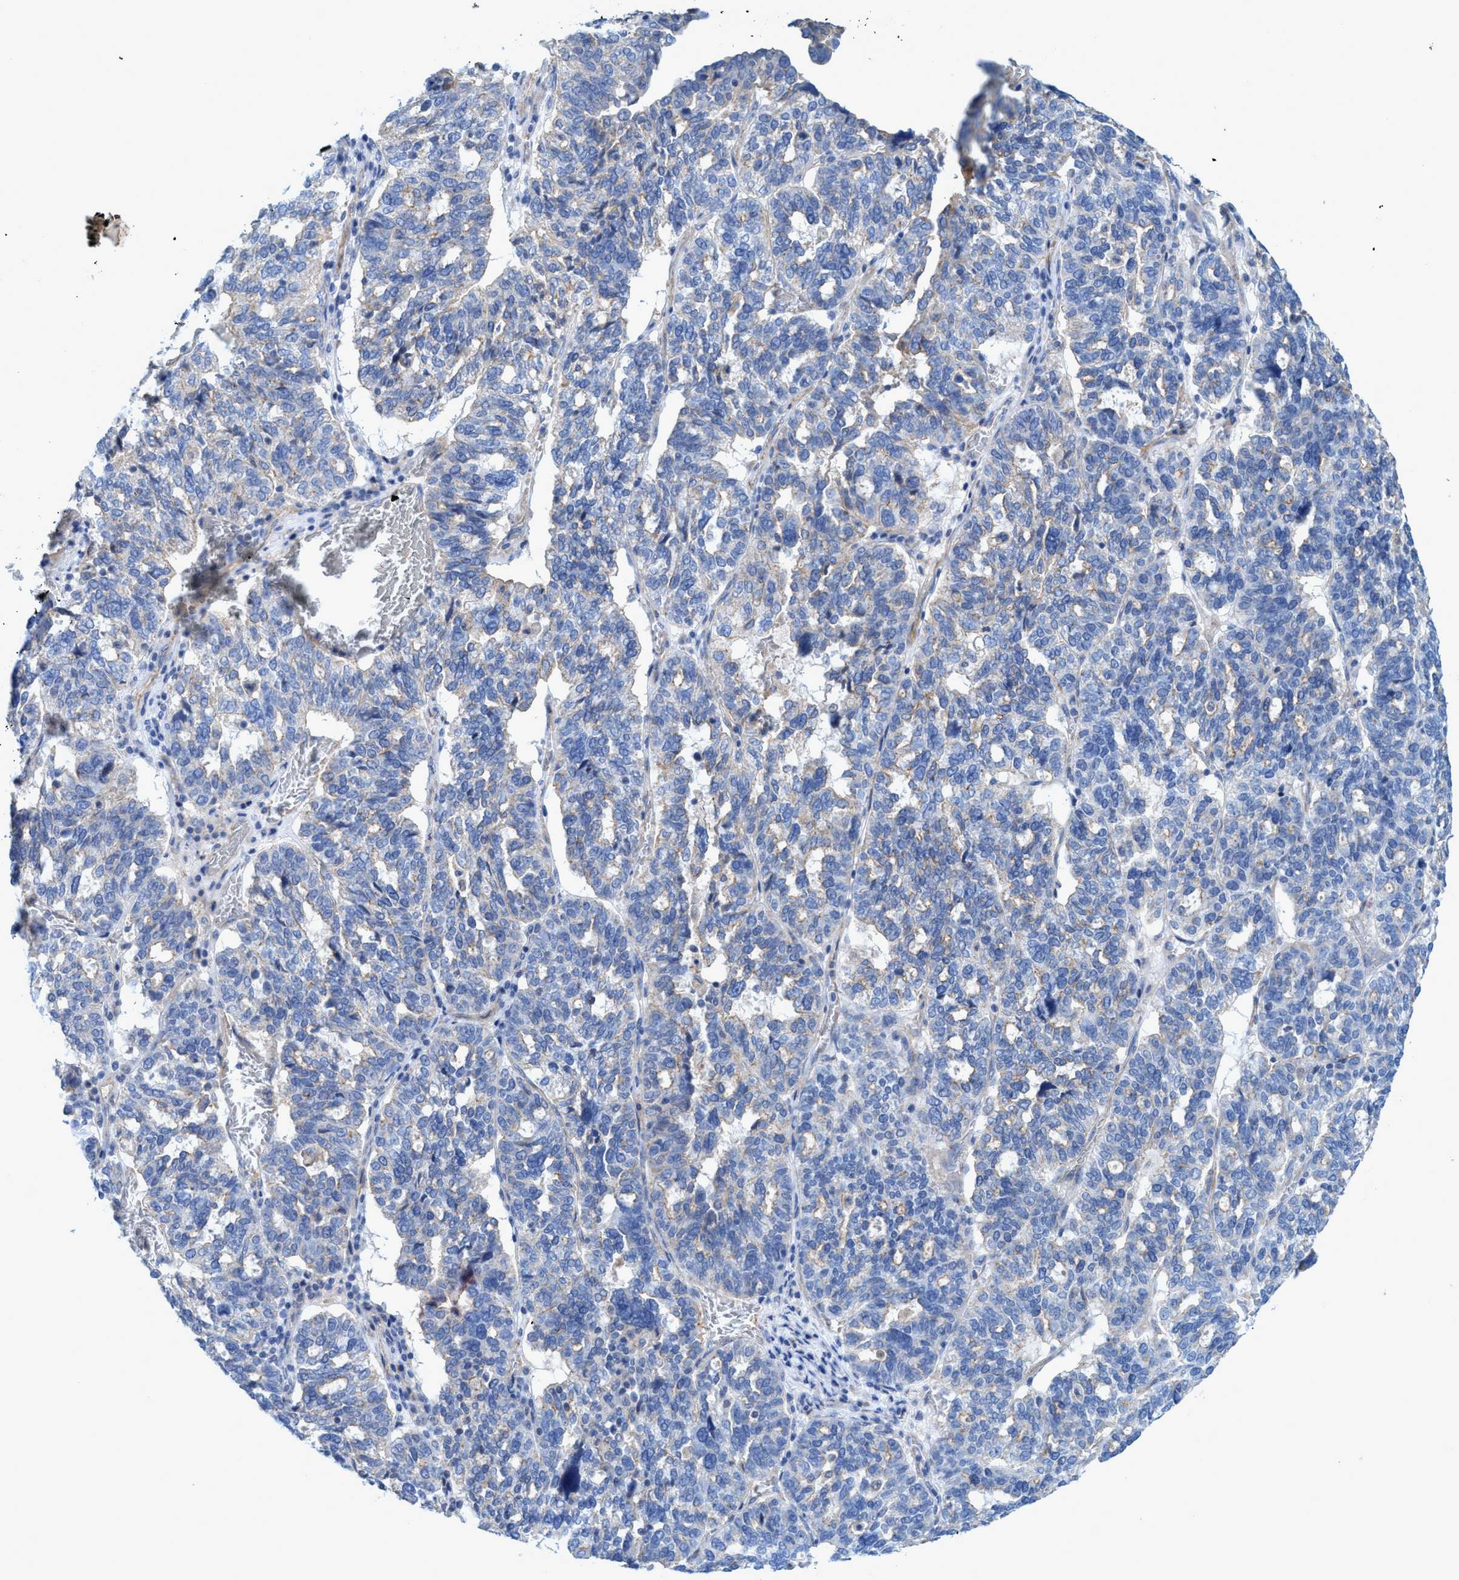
{"staining": {"intensity": "weak", "quantity": "<25%", "location": "cytoplasmic/membranous"}, "tissue": "ovarian cancer", "cell_type": "Tumor cells", "image_type": "cancer", "snomed": [{"axis": "morphology", "description": "Cystadenocarcinoma, serous, NOS"}, {"axis": "topography", "description": "Ovary"}], "caption": "Ovarian cancer was stained to show a protein in brown. There is no significant positivity in tumor cells.", "gene": "GULP1", "patient": {"sex": "female", "age": 59}}